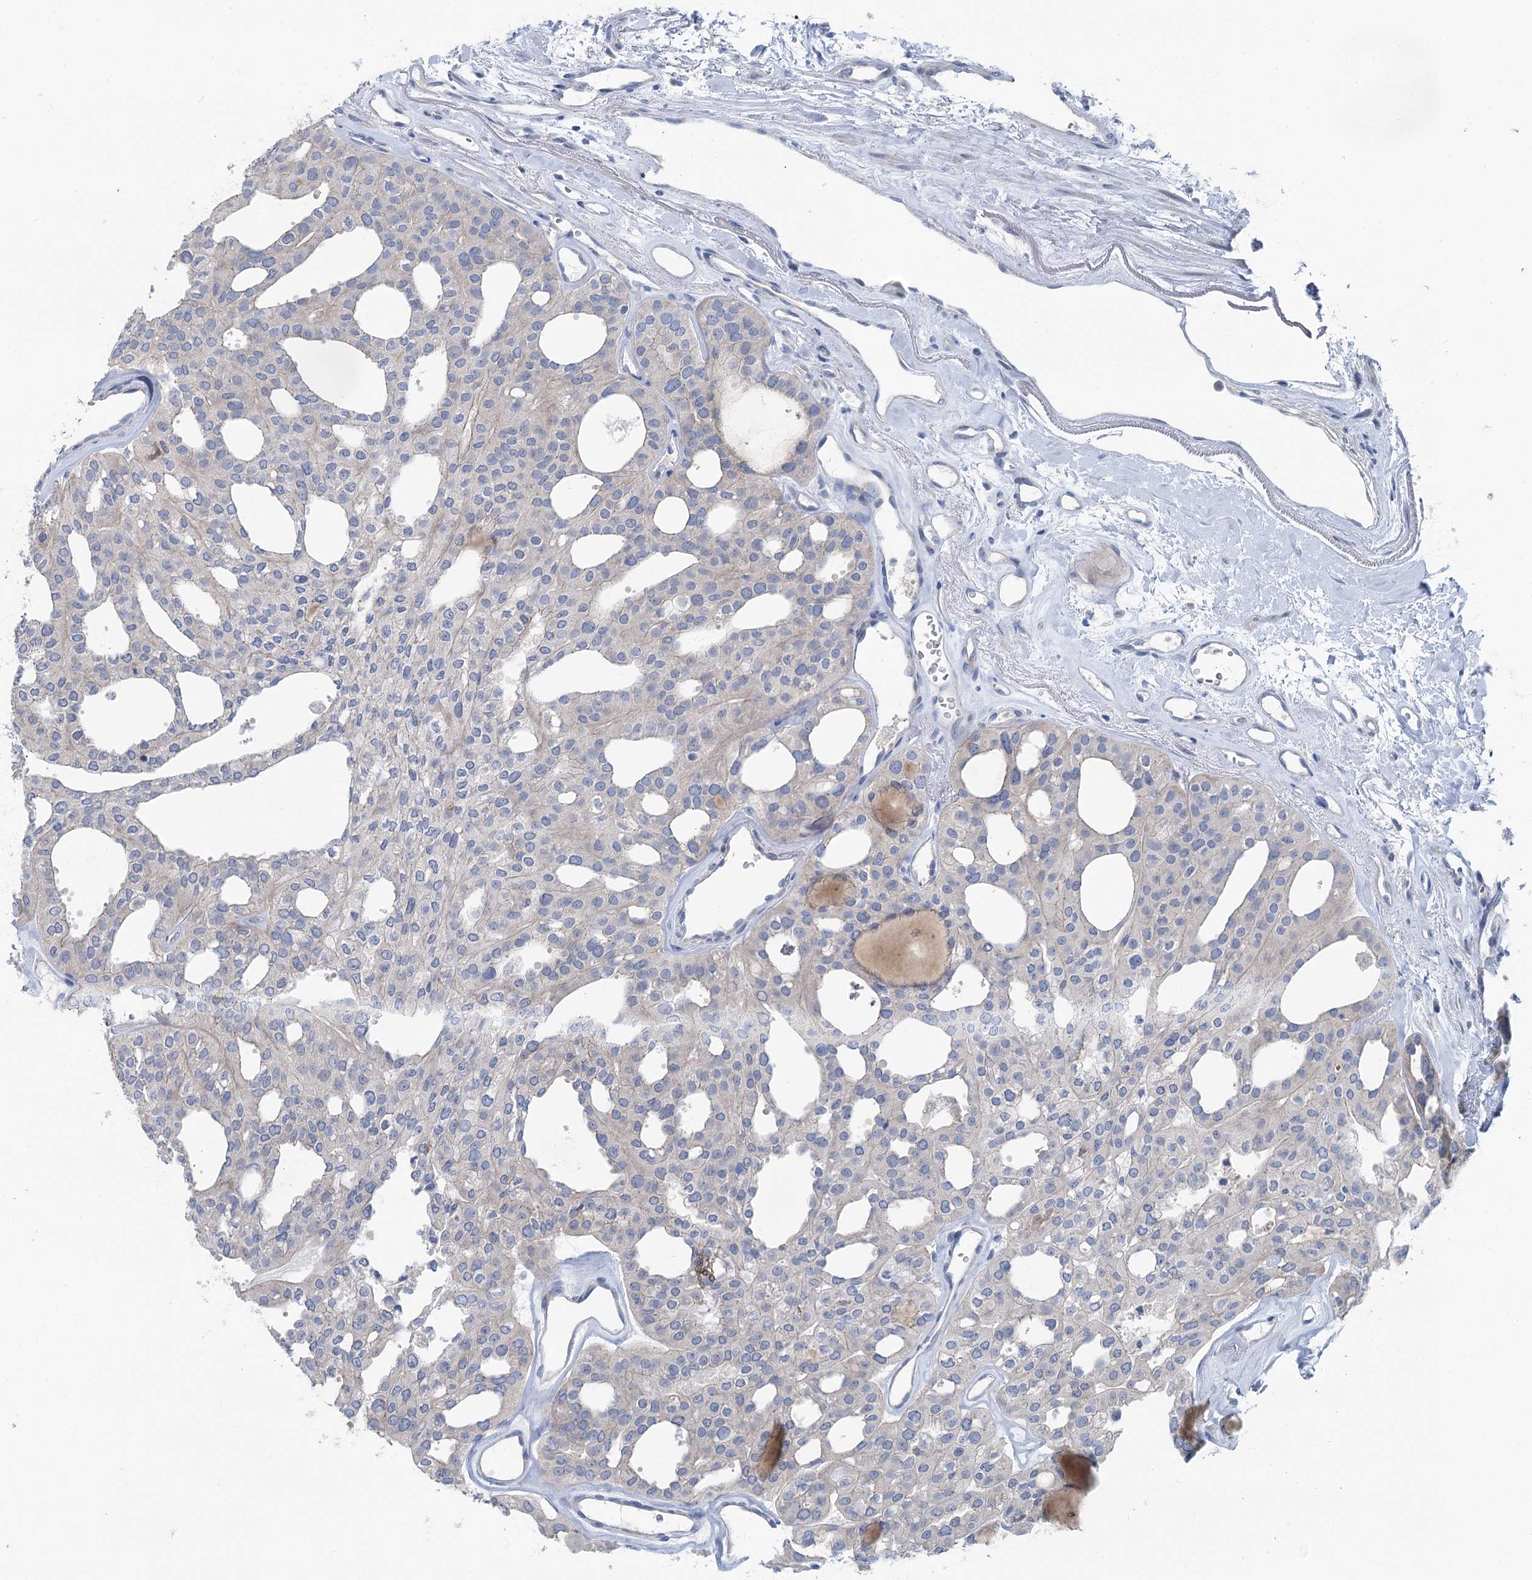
{"staining": {"intensity": "negative", "quantity": "none", "location": "none"}, "tissue": "thyroid cancer", "cell_type": "Tumor cells", "image_type": "cancer", "snomed": [{"axis": "morphology", "description": "Follicular adenoma carcinoma, NOS"}, {"axis": "topography", "description": "Thyroid gland"}], "caption": "This is an IHC photomicrograph of thyroid cancer. There is no staining in tumor cells.", "gene": "MARK2", "patient": {"sex": "male", "age": 75}}